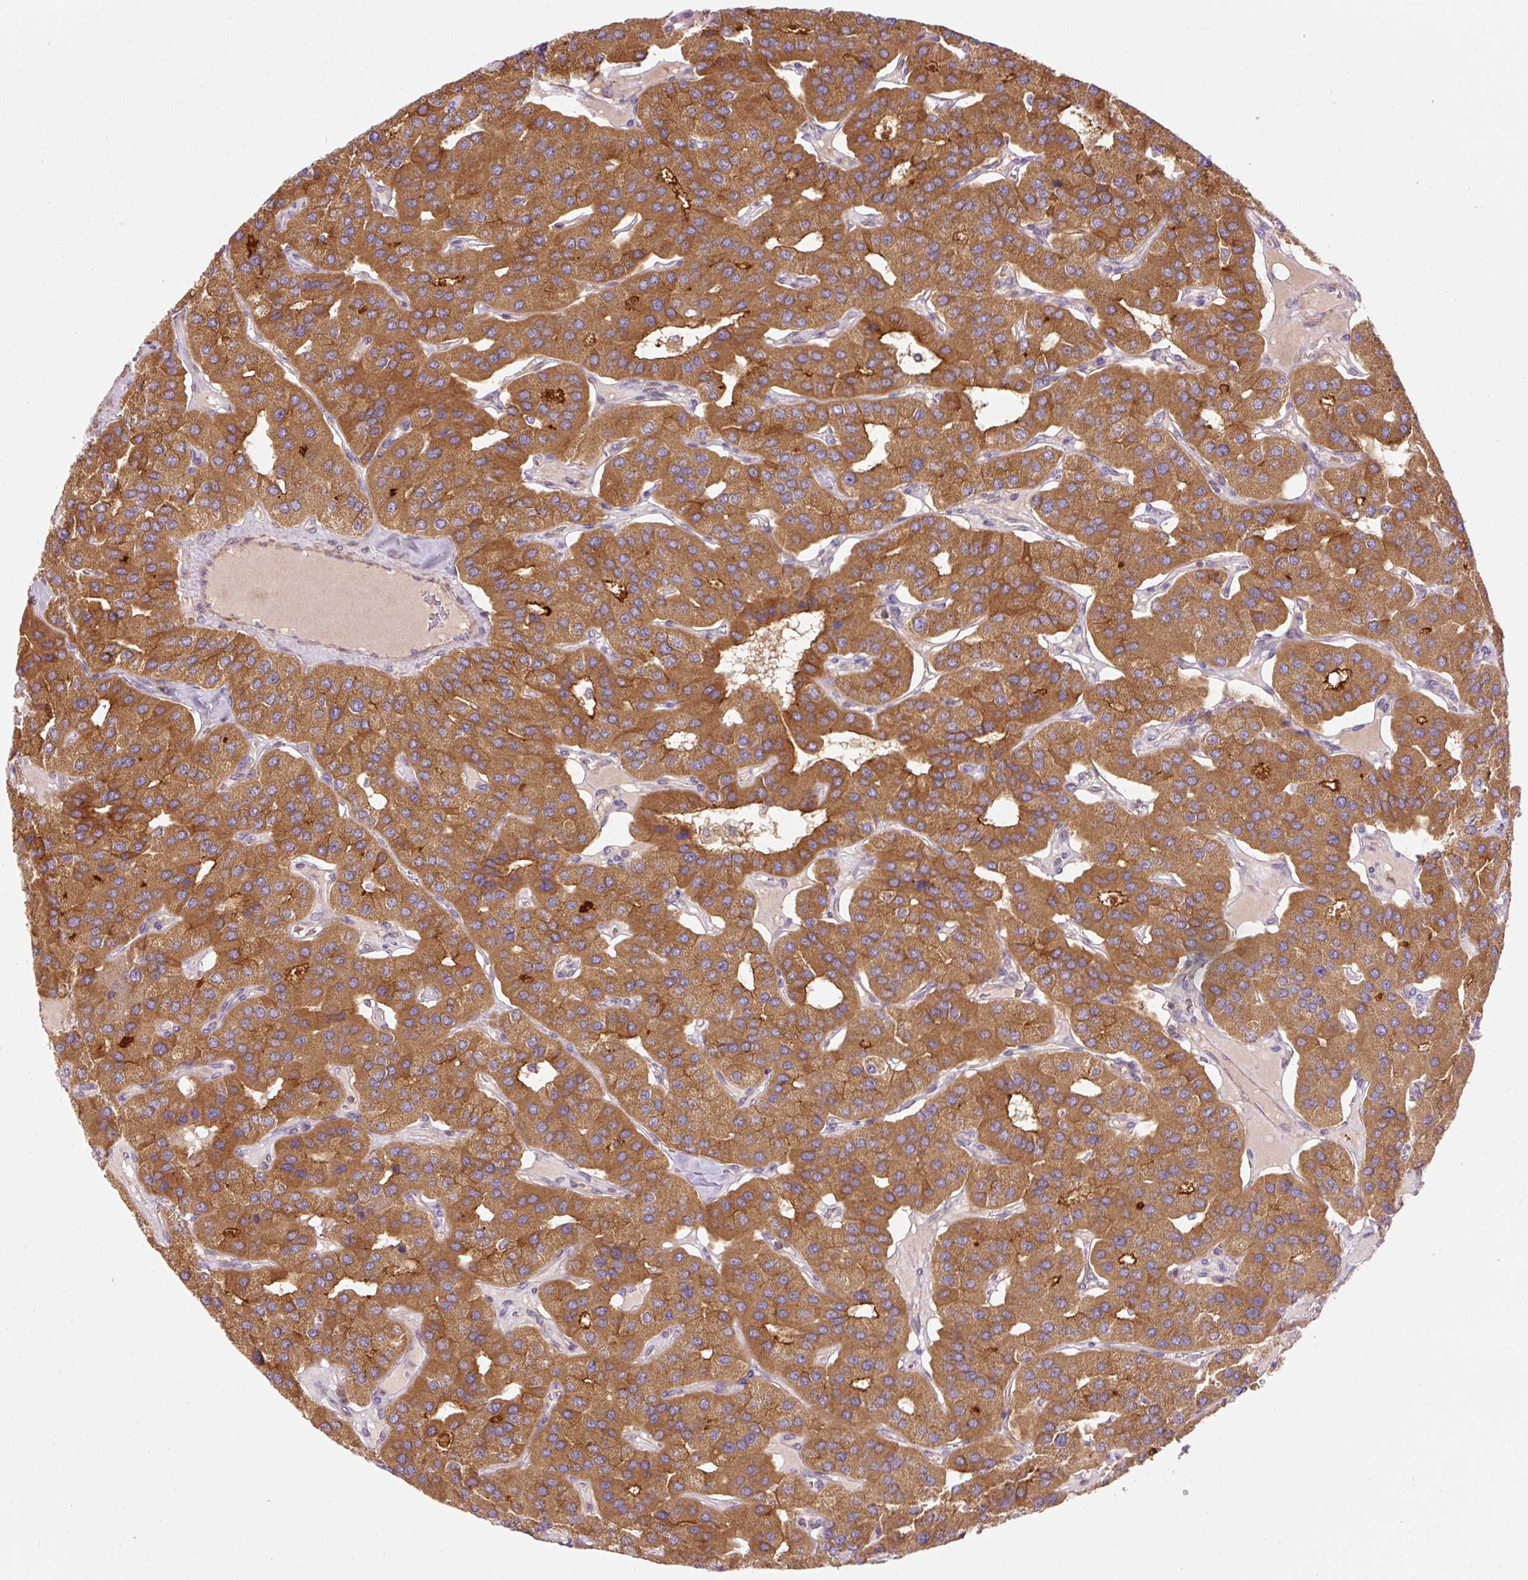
{"staining": {"intensity": "strong", "quantity": ">75%", "location": "cytoplasmic/membranous"}, "tissue": "parathyroid gland", "cell_type": "Glandular cells", "image_type": "normal", "snomed": [{"axis": "morphology", "description": "Normal tissue, NOS"}, {"axis": "morphology", "description": "Adenoma, NOS"}, {"axis": "topography", "description": "Parathyroid gland"}], "caption": "Immunohistochemical staining of normal human parathyroid gland displays >75% levels of strong cytoplasmic/membranous protein expression in about >75% of glandular cells. (Brightfield microscopy of DAB IHC at high magnification).", "gene": "RIPOR3", "patient": {"sex": "female", "age": 86}}